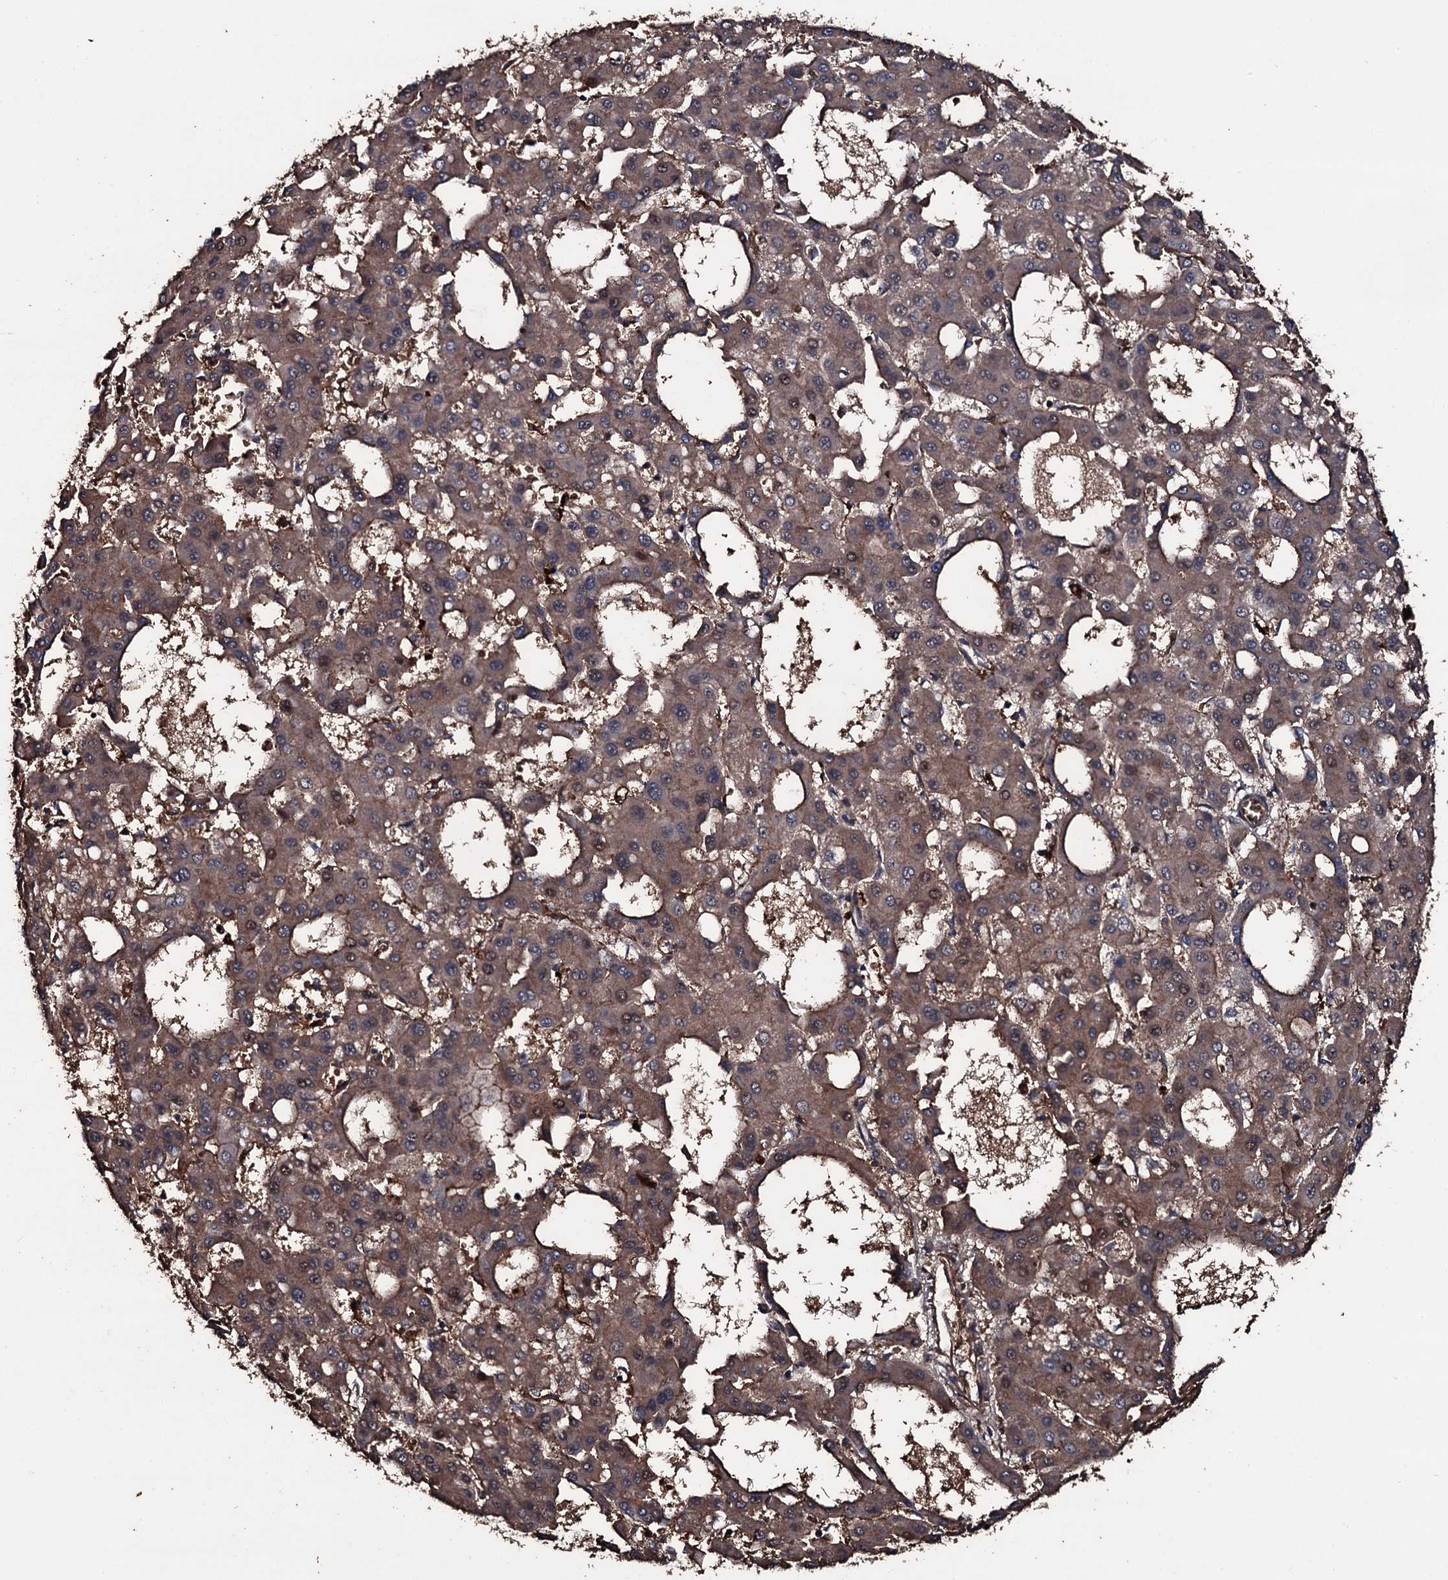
{"staining": {"intensity": "moderate", "quantity": ">75%", "location": "cytoplasmic/membranous"}, "tissue": "liver cancer", "cell_type": "Tumor cells", "image_type": "cancer", "snomed": [{"axis": "morphology", "description": "Carcinoma, Hepatocellular, NOS"}, {"axis": "topography", "description": "Liver"}], "caption": "A photomicrograph showing moderate cytoplasmic/membranous positivity in approximately >75% of tumor cells in liver hepatocellular carcinoma, as visualized by brown immunohistochemical staining.", "gene": "ZSWIM8", "patient": {"sex": "male", "age": 47}}